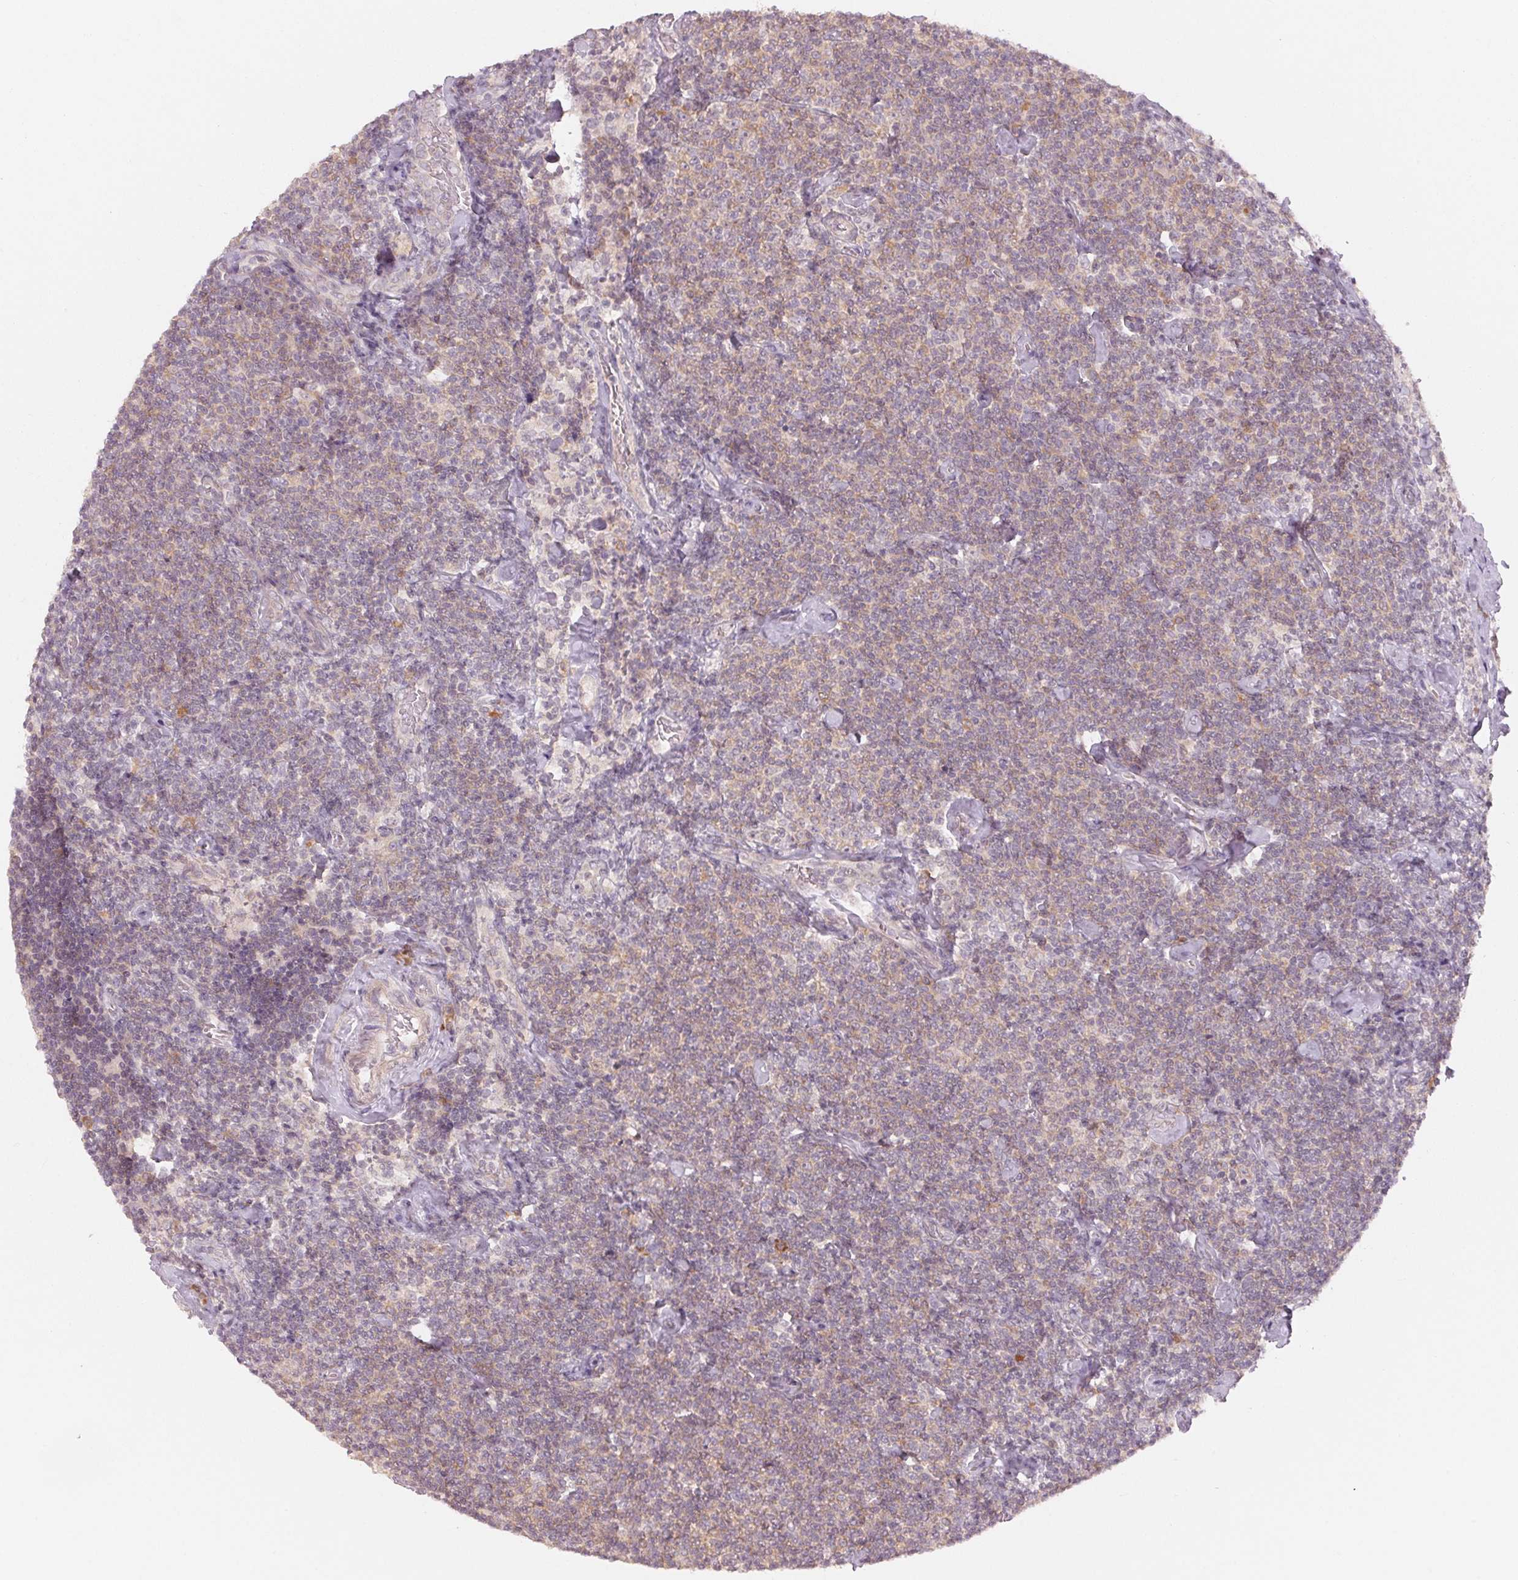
{"staining": {"intensity": "weak", "quantity": "25%-75%", "location": "cytoplasmic/membranous"}, "tissue": "lymphoma", "cell_type": "Tumor cells", "image_type": "cancer", "snomed": [{"axis": "morphology", "description": "Malignant lymphoma, non-Hodgkin's type, Low grade"}, {"axis": "topography", "description": "Lymph node"}], "caption": "This image shows immunohistochemistry staining of human low-grade malignant lymphoma, non-Hodgkin's type, with low weak cytoplasmic/membranous expression in about 25%-75% of tumor cells.", "gene": "DENND2C", "patient": {"sex": "male", "age": 81}}